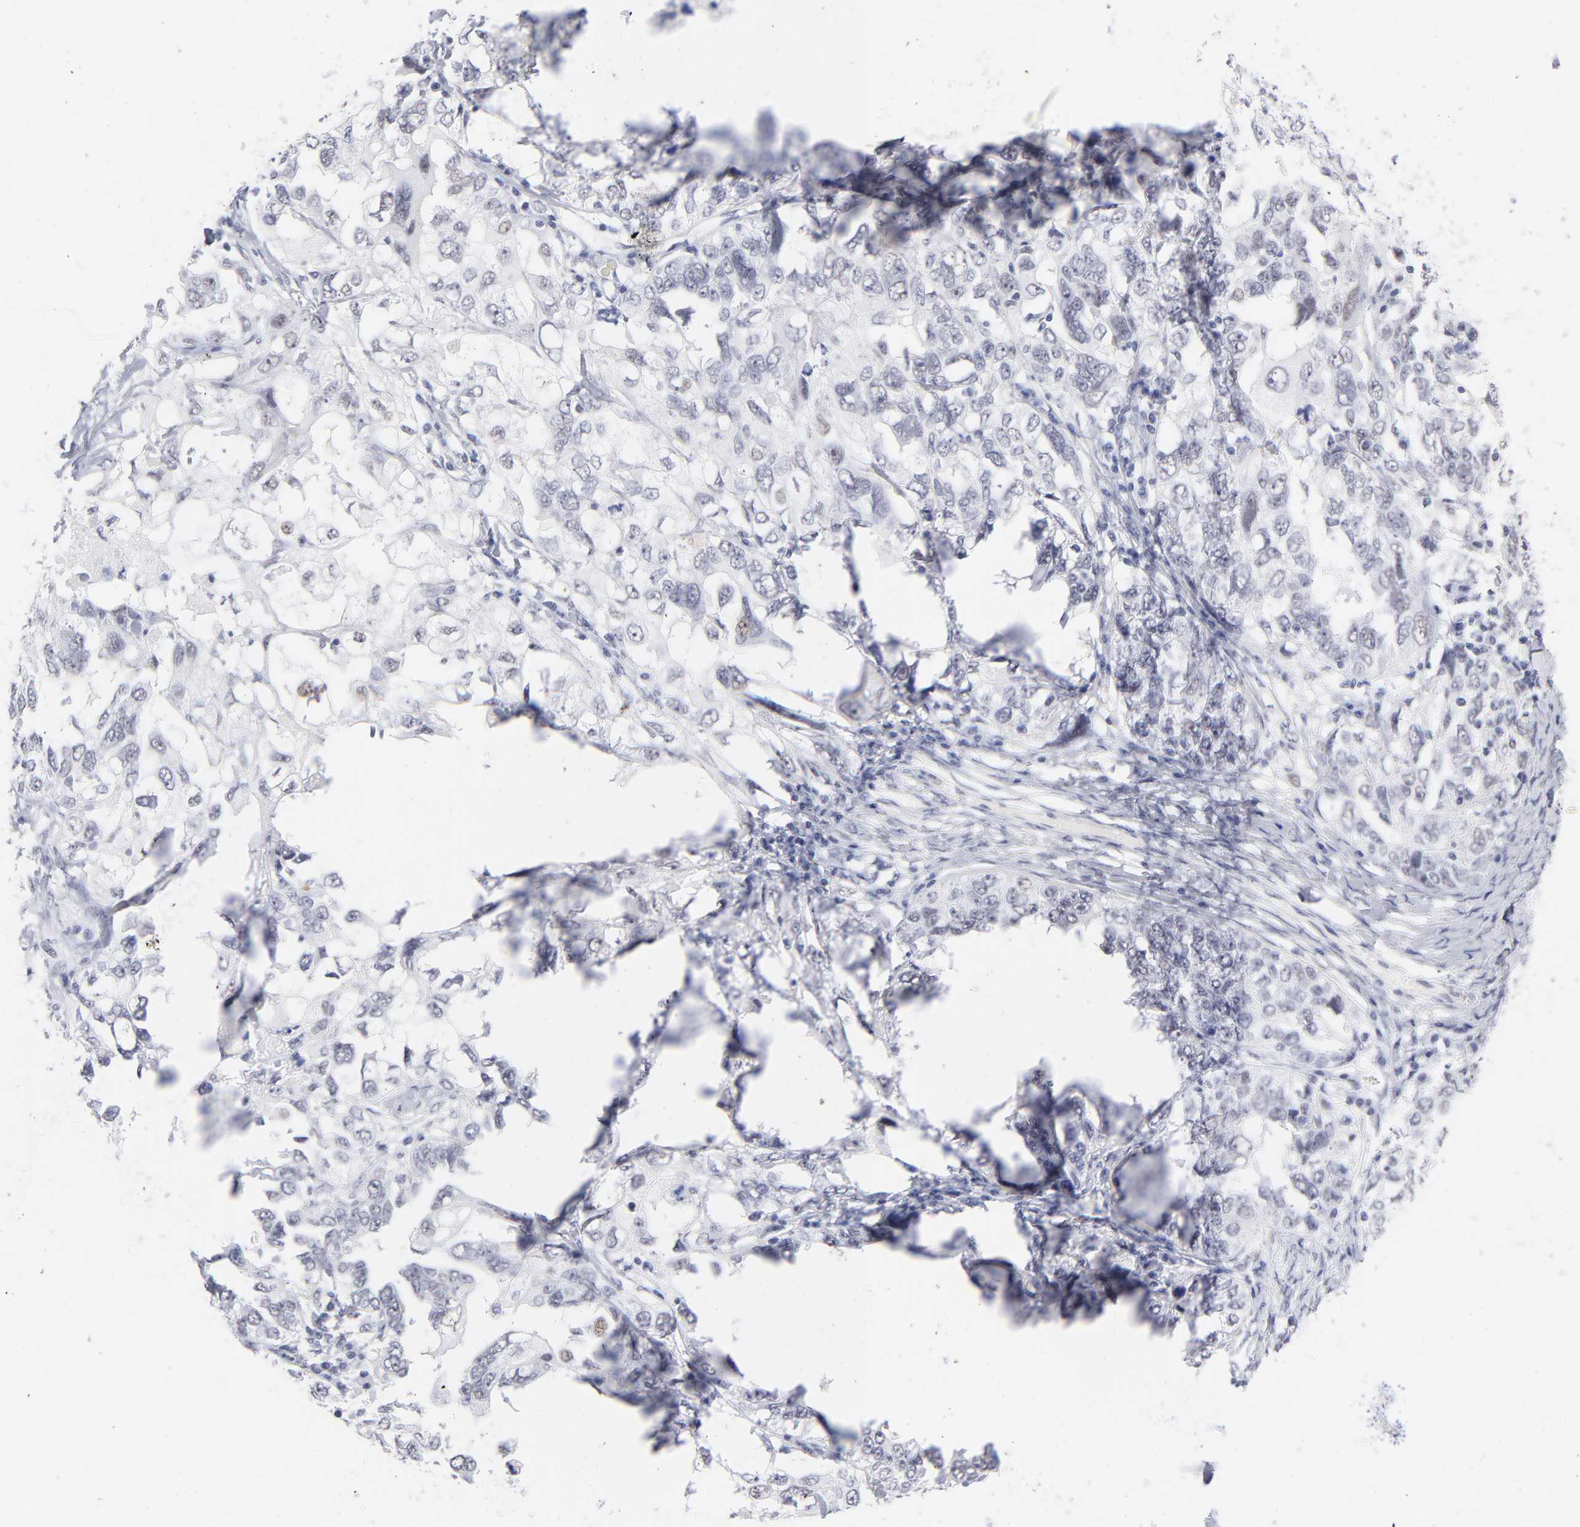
{"staining": {"intensity": "negative", "quantity": "none", "location": "none"}, "tissue": "ovarian cancer", "cell_type": "Tumor cells", "image_type": "cancer", "snomed": [{"axis": "morphology", "description": "Cystadenocarcinoma, serous, NOS"}, {"axis": "topography", "description": "Ovary"}], "caption": "Immunohistochemistry (IHC) image of ovarian cancer (serous cystadenocarcinoma) stained for a protein (brown), which reveals no staining in tumor cells. Brightfield microscopy of immunohistochemistry stained with DAB (3,3'-diaminobenzidine) (brown) and hematoxylin (blue), captured at high magnification.", "gene": "SNRPB", "patient": {"sex": "female", "age": 82}}